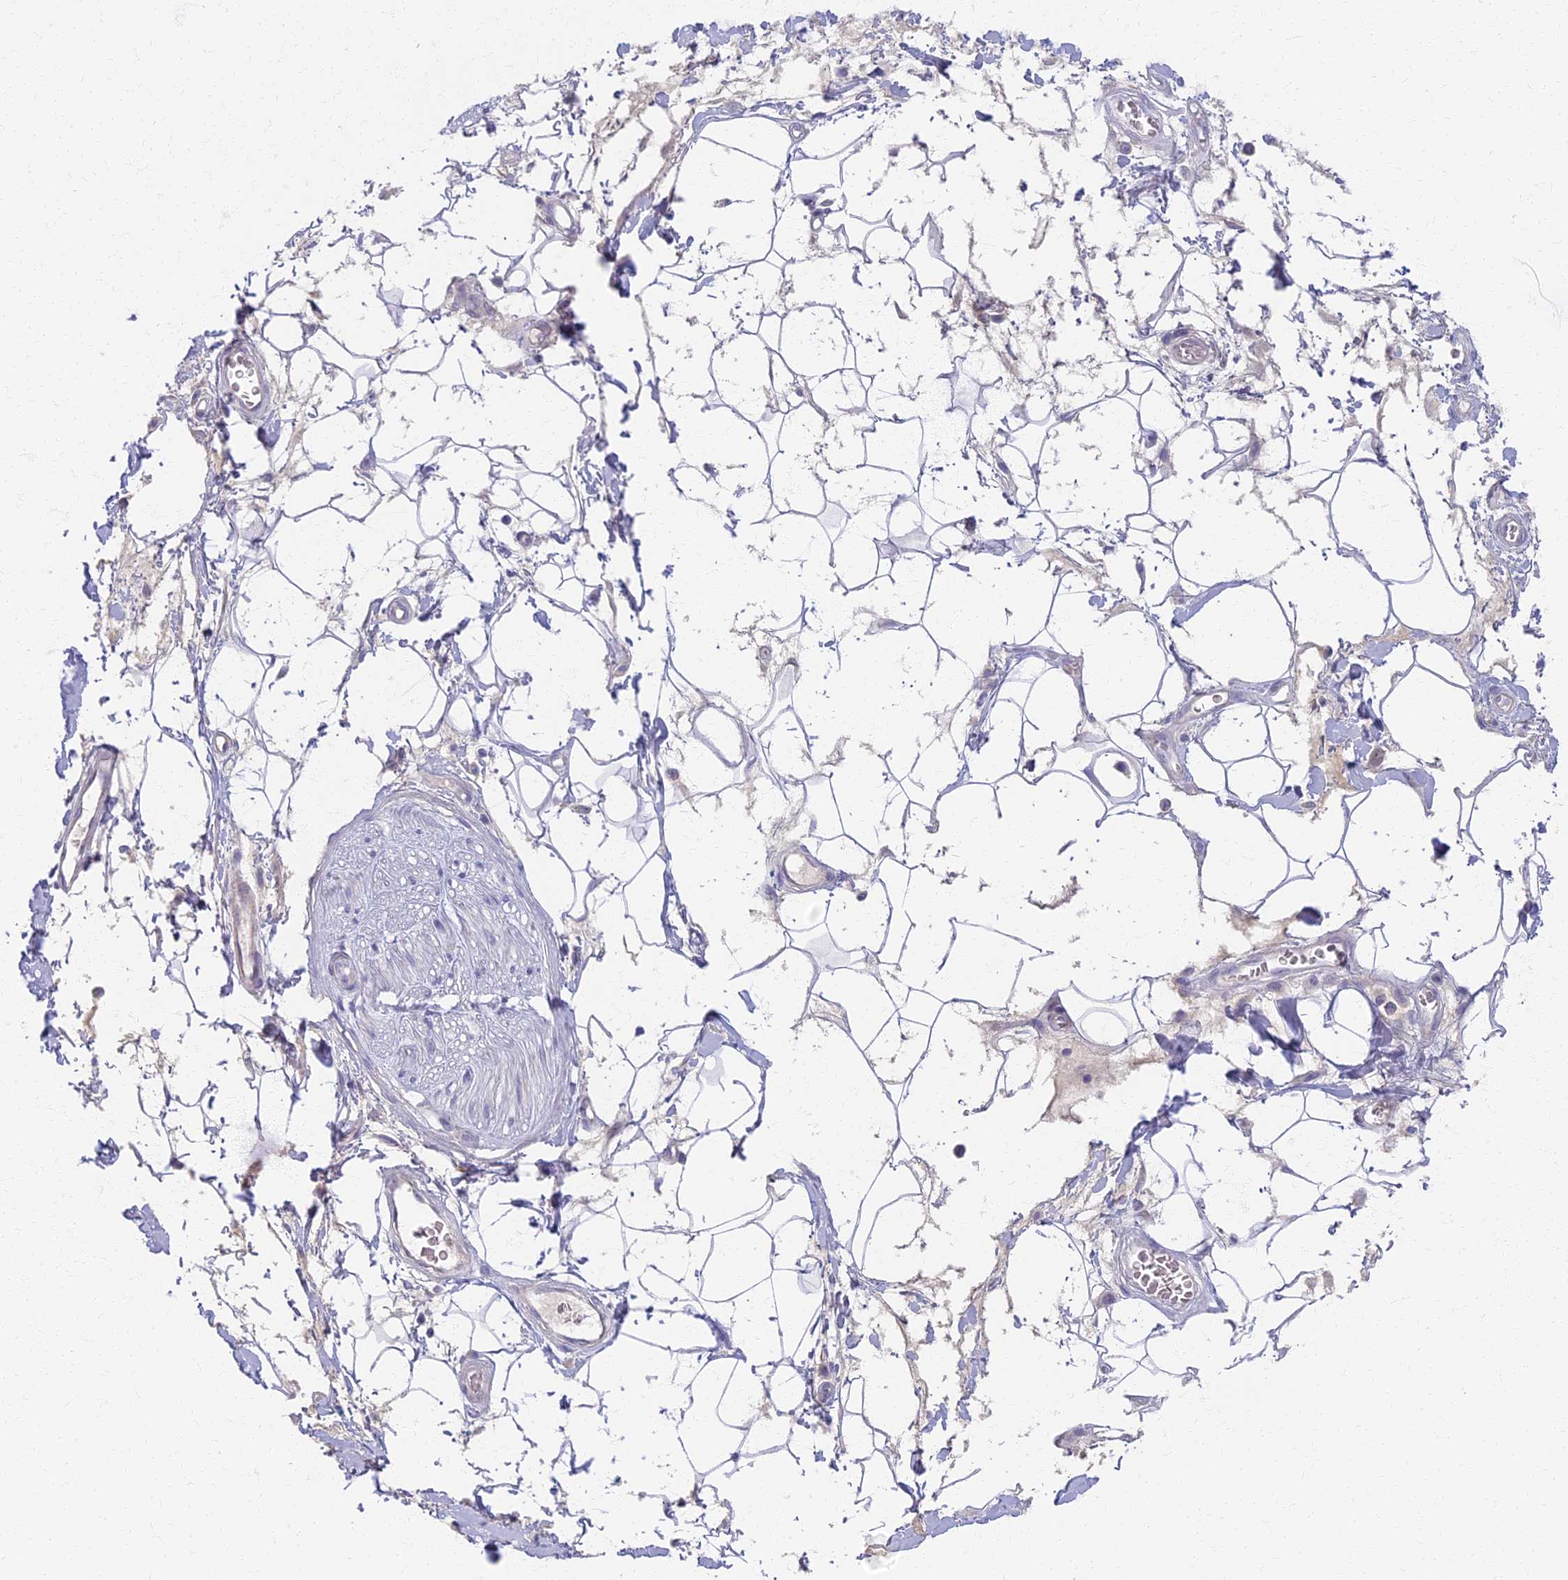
{"staining": {"intensity": "negative", "quantity": "none", "location": "none"}, "tissue": "adipose tissue", "cell_type": "Adipocytes", "image_type": "normal", "snomed": [{"axis": "morphology", "description": "Normal tissue, NOS"}, {"axis": "morphology", "description": "Adenocarcinoma, NOS"}, {"axis": "topography", "description": "Rectum"}, {"axis": "topography", "description": "Vagina"}, {"axis": "topography", "description": "Peripheral nerve tissue"}], "caption": "IHC photomicrograph of normal adipose tissue: human adipose tissue stained with DAB reveals no significant protein staining in adipocytes.", "gene": "AP4E1", "patient": {"sex": "female", "age": 71}}